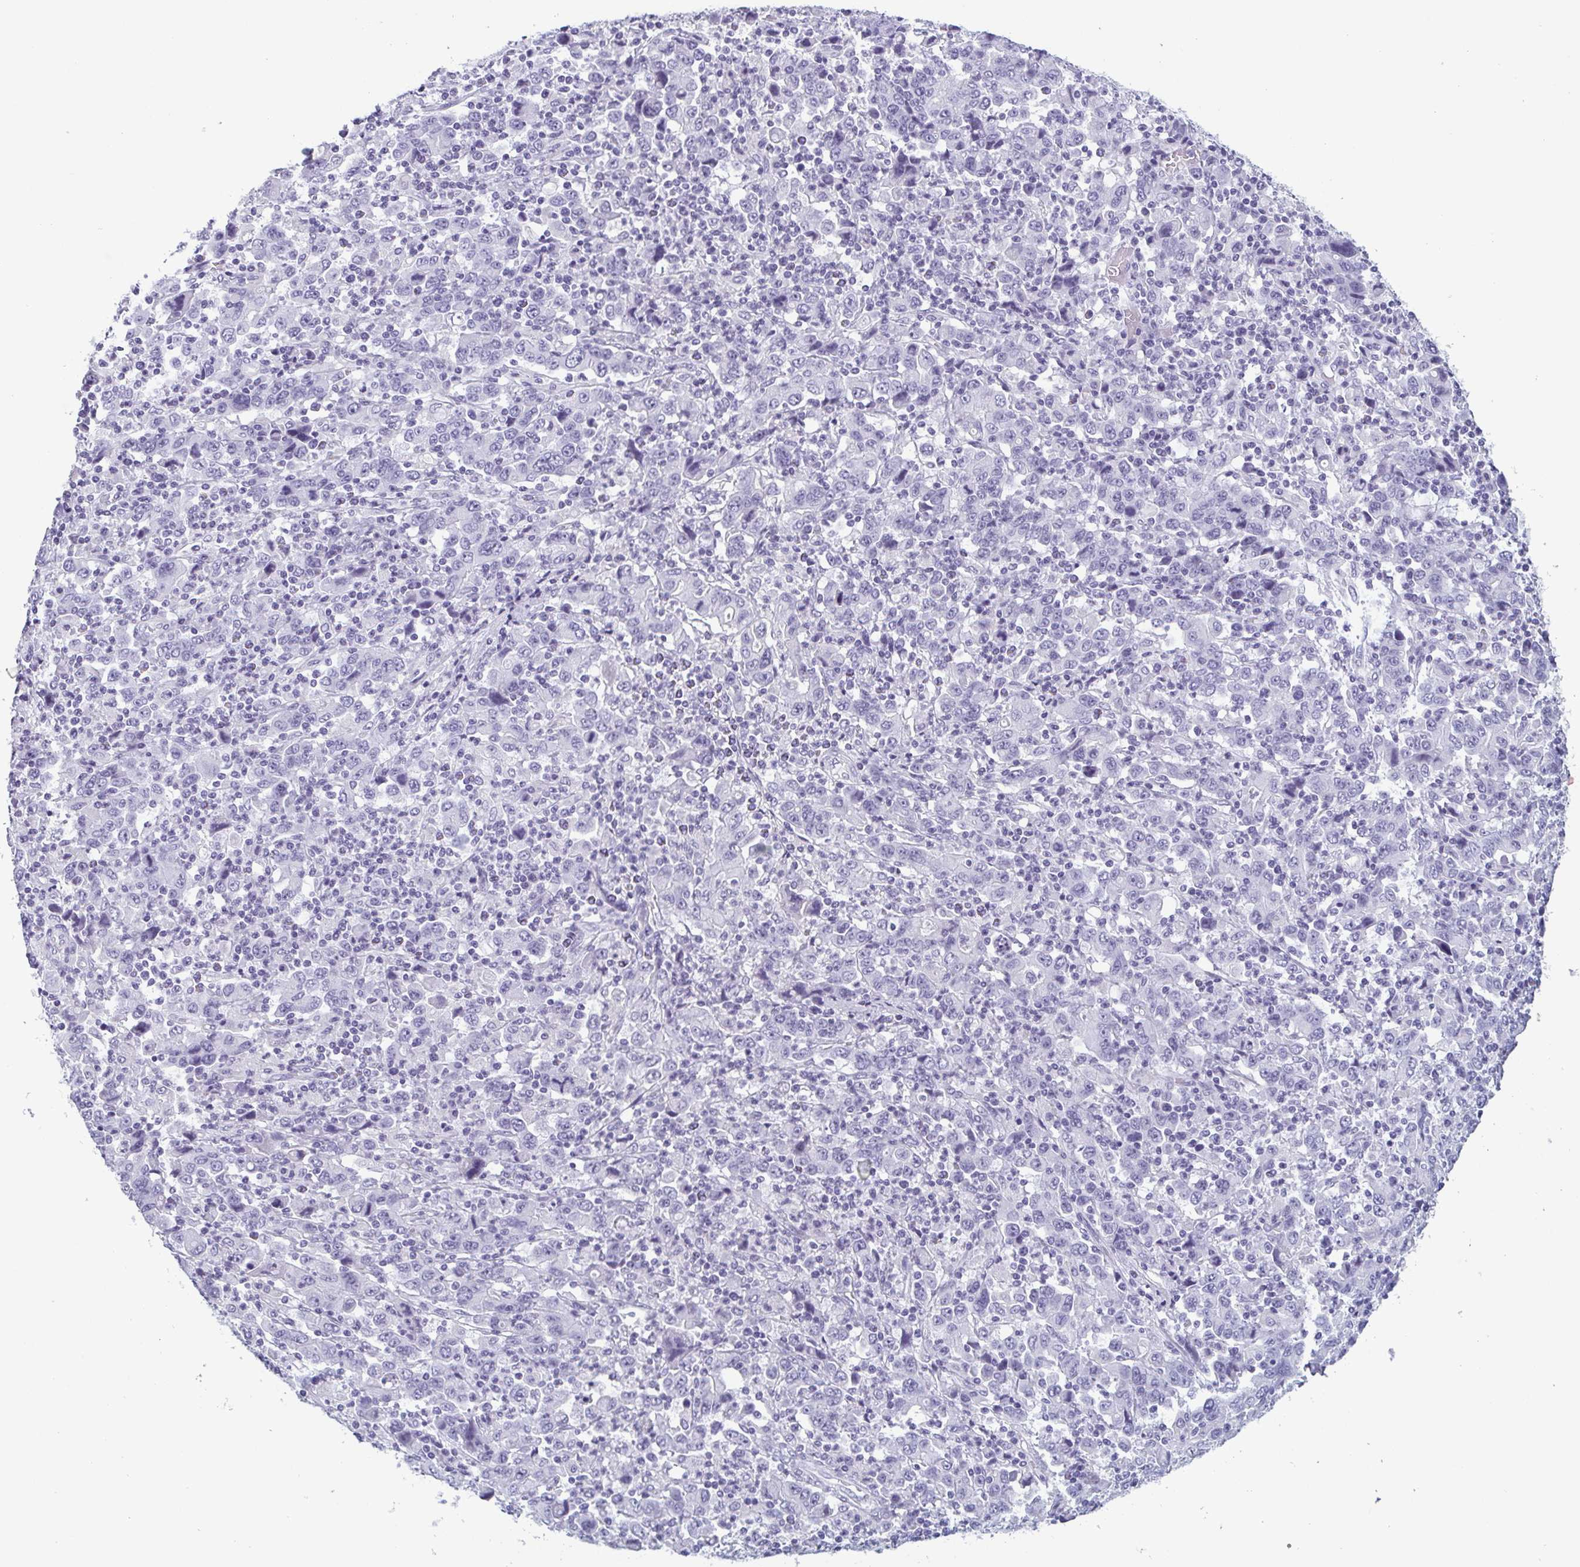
{"staining": {"intensity": "negative", "quantity": "none", "location": "none"}, "tissue": "stomach cancer", "cell_type": "Tumor cells", "image_type": "cancer", "snomed": [{"axis": "morphology", "description": "Adenocarcinoma, NOS"}, {"axis": "topography", "description": "Stomach, upper"}], "caption": "This is an immunohistochemistry histopathology image of human adenocarcinoma (stomach). There is no staining in tumor cells.", "gene": "KRT78", "patient": {"sex": "male", "age": 69}}